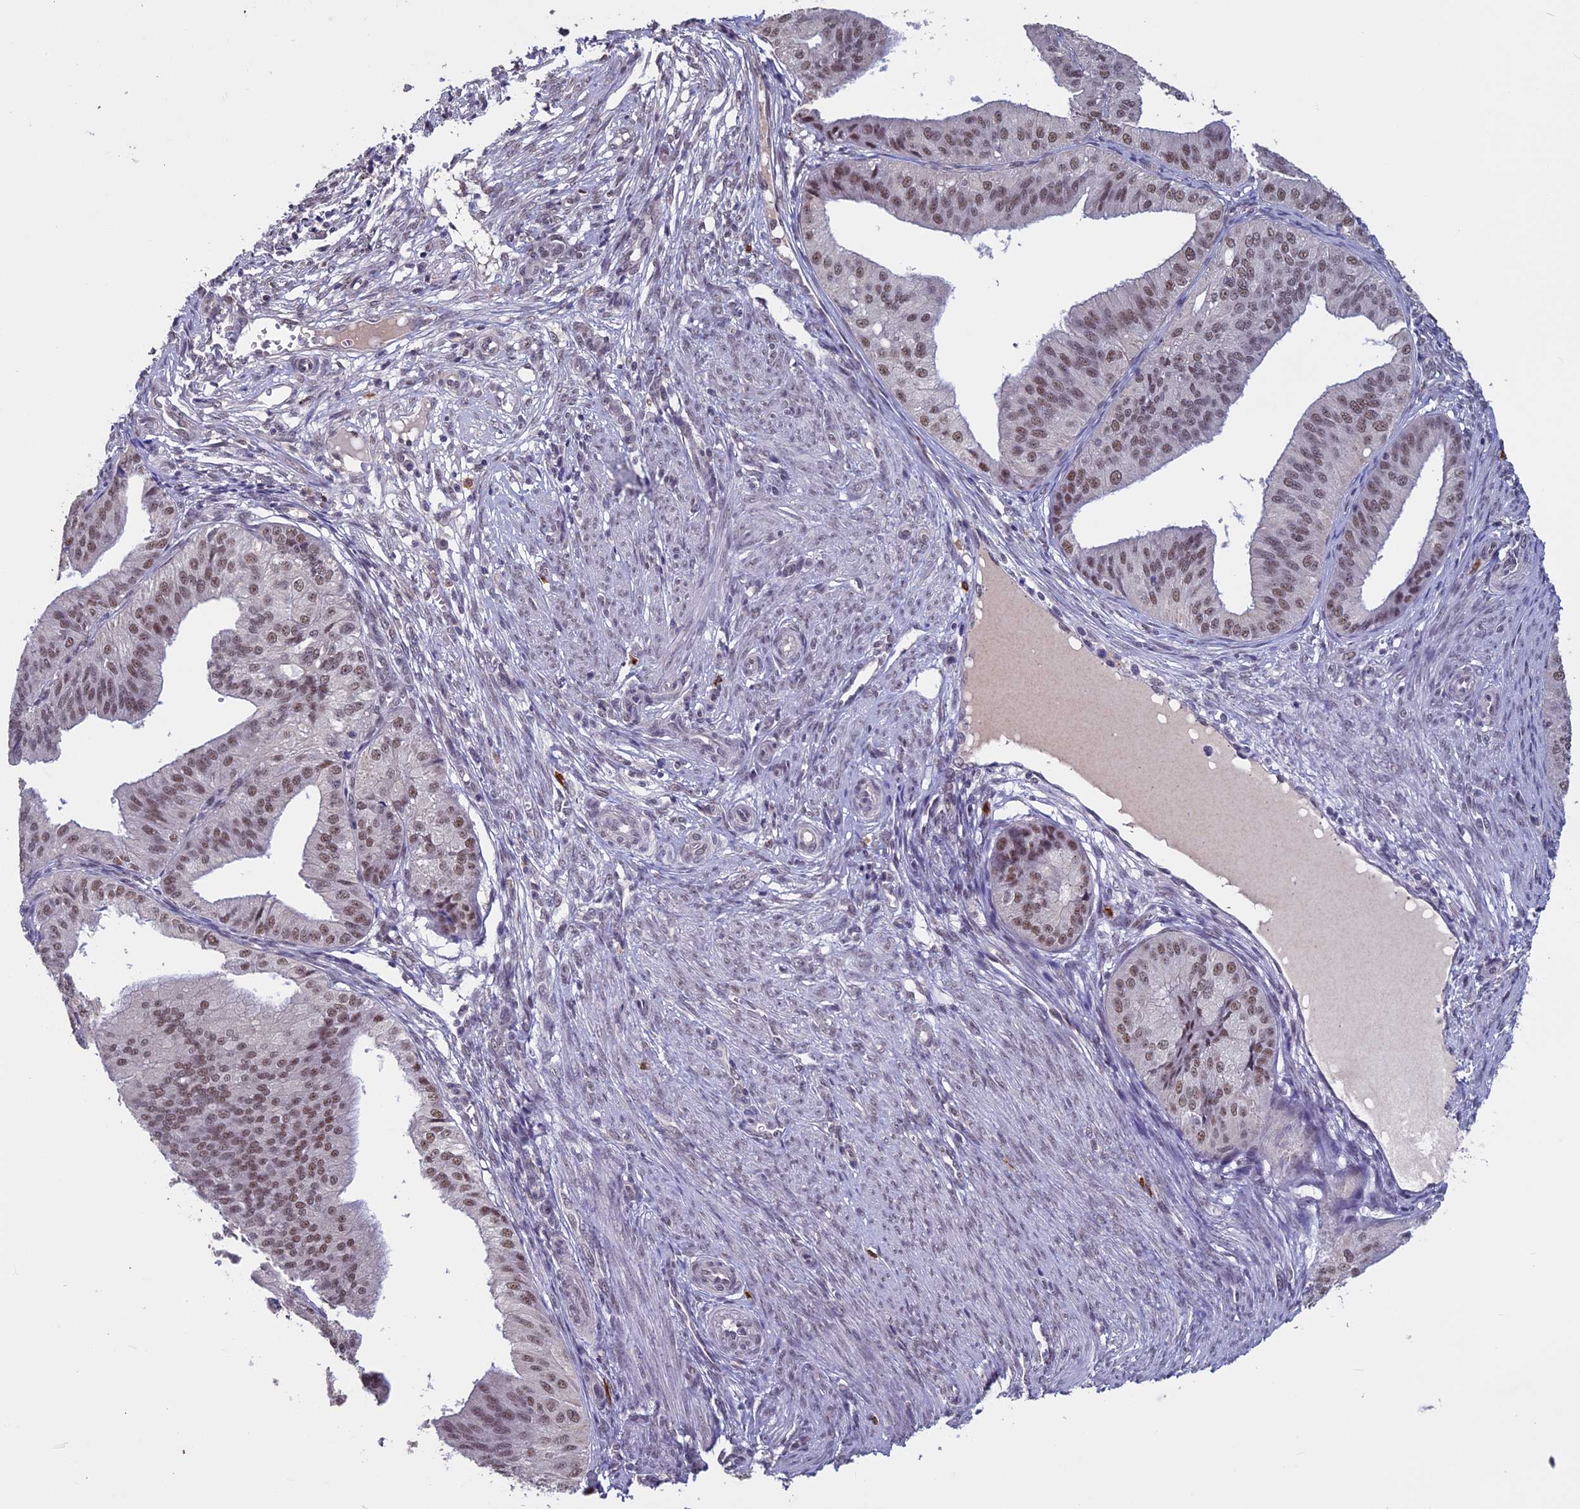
{"staining": {"intensity": "moderate", "quantity": ">75%", "location": "nuclear"}, "tissue": "endometrial cancer", "cell_type": "Tumor cells", "image_type": "cancer", "snomed": [{"axis": "morphology", "description": "Adenocarcinoma, NOS"}, {"axis": "topography", "description": "Endometrium"}], "caption": "Tumor cells show medium levels of moderate nuclear staining in about >75% of cells in human endometrial adenocarcinoma. The staining was performed using DAB, with brown indicating positive protein expression. Nuclei are stained blue with hematoxylin.", "gene": "RNF40", "patient": {"sex": "female", "age": 50}}